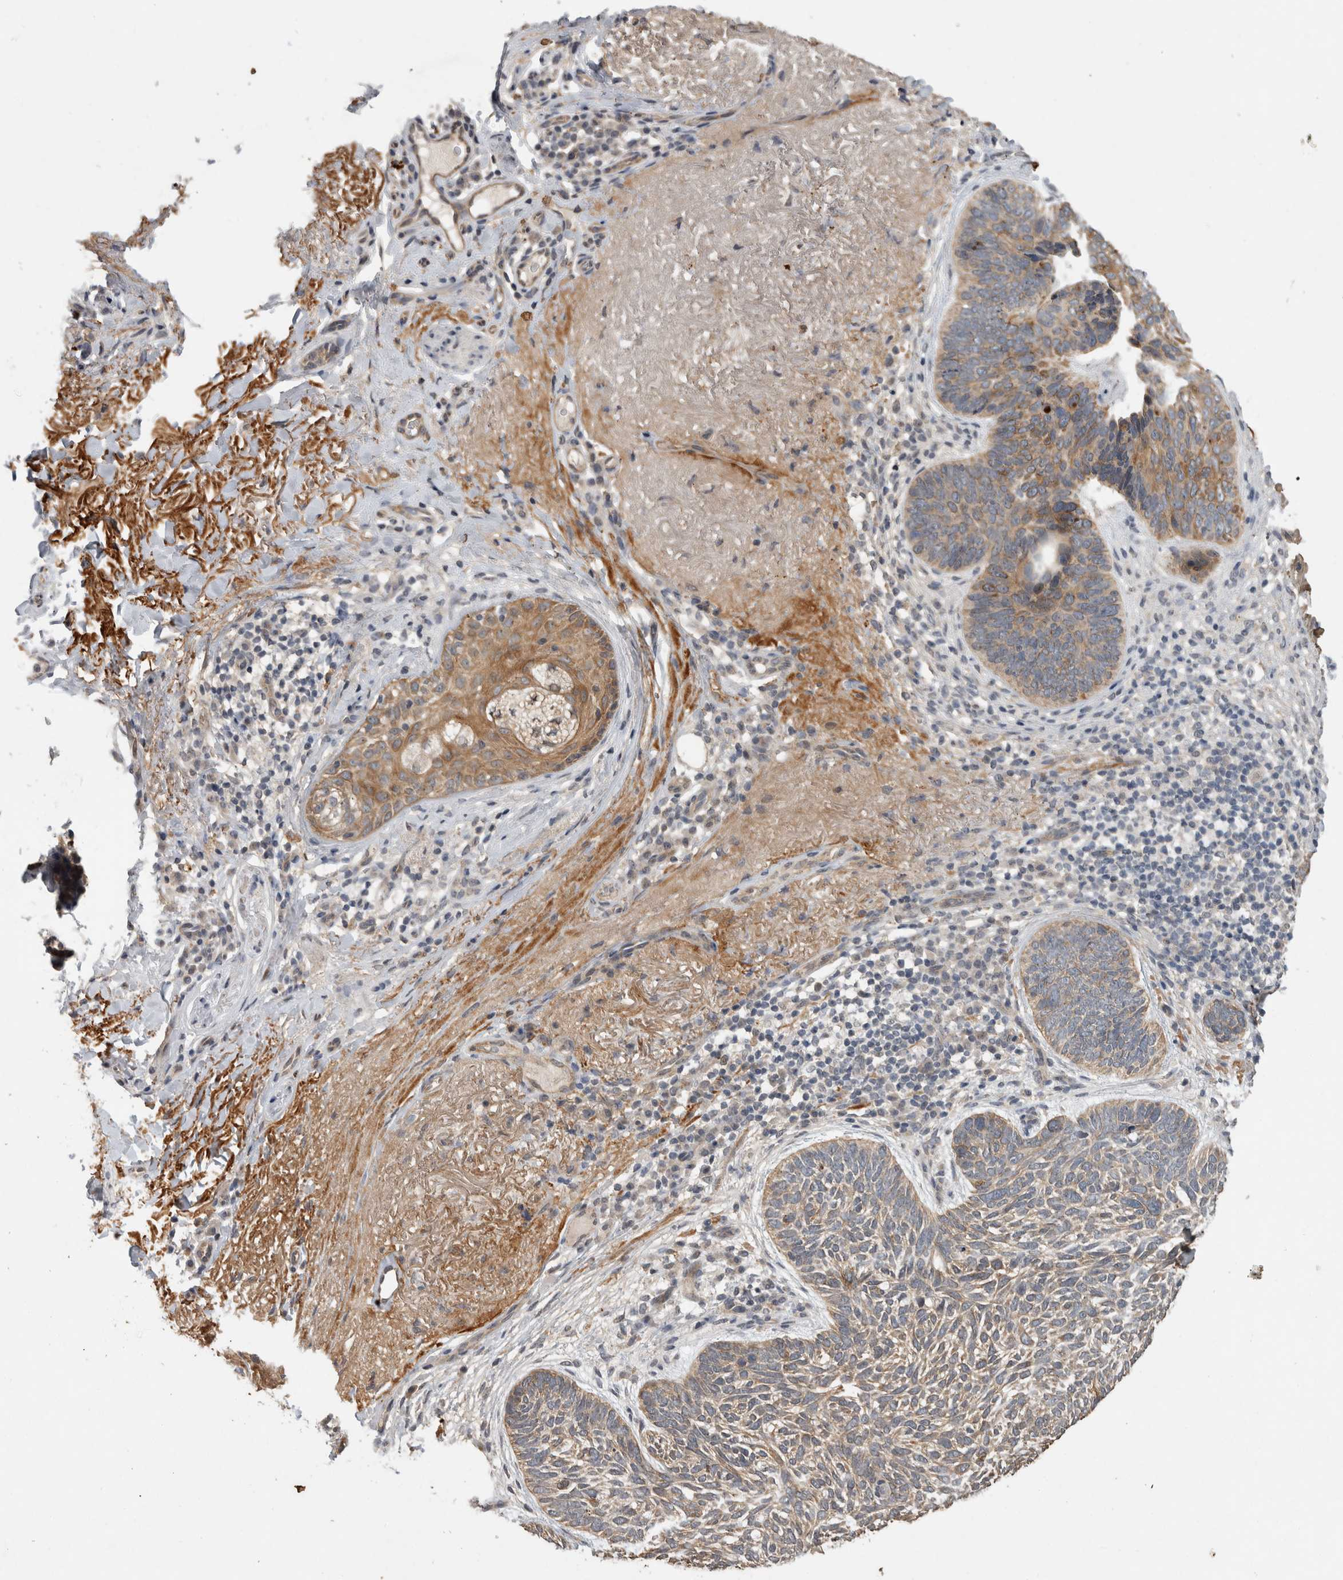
{"staining": {"intensity": "weak", "quantity": ">75%", "location": "cytoplasmic/membranous"}, "tissue": "skin cancer", "cell_type": "Tumor cells", "image_type": "cancer", "snomed": [{"axis": "morphology", "description": "Basal cell carcinoma"}, {"axis": "topography", "description": "Skin"}], "caption": "Immunohistochemistry (DAB) staining of basal cell carcinoma (skin) demonstrates weak cytoplasmic/membranous protein expression in approximately >75% of tumor cells.", "gene": "RHPN1", "patient": {"sex": "female", "age": 85}}